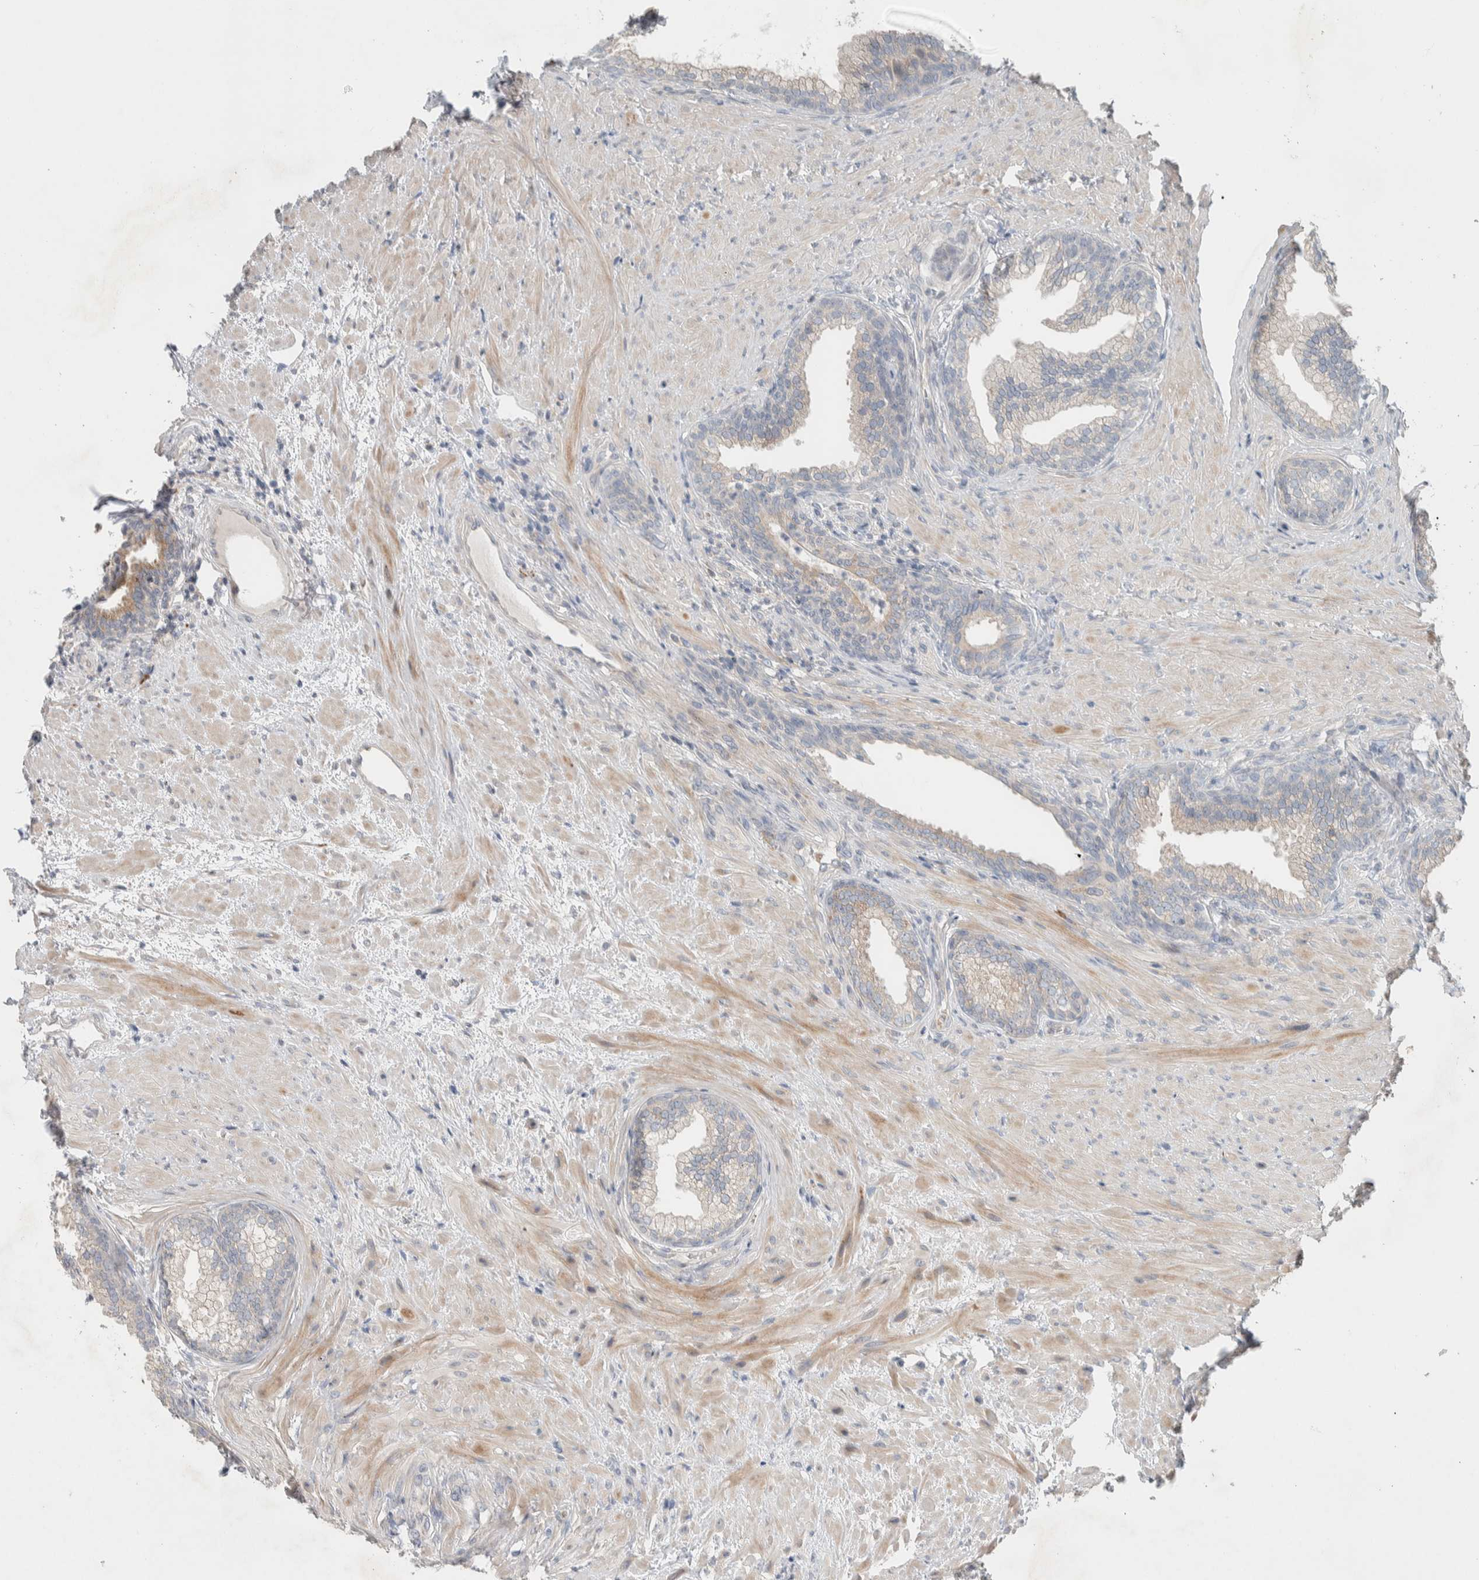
{"staining": {"intensity": "moderate", "quantity": "25%-75%", "location": "cytoplasmic/membranous"}, "tissue": "prostate", "cell_type": "Glandular cells", "image_type": "normal", "snomed": [{"axis": "morphology", "description": "Normal tissue, NOS"}, {"axis": "topography", "description": "Prostate"}], "caption": "Immunohistochemistry (DAB) staining of benign human prostate shows moderate cytoplasmic/membranous protein positivity in about 25%-75% of glandular cells. The protein is shown in brown color, while the nuclei are stained blue.", "gene": "ADCY8", "patient": {"sex": "male", "age": 76}}